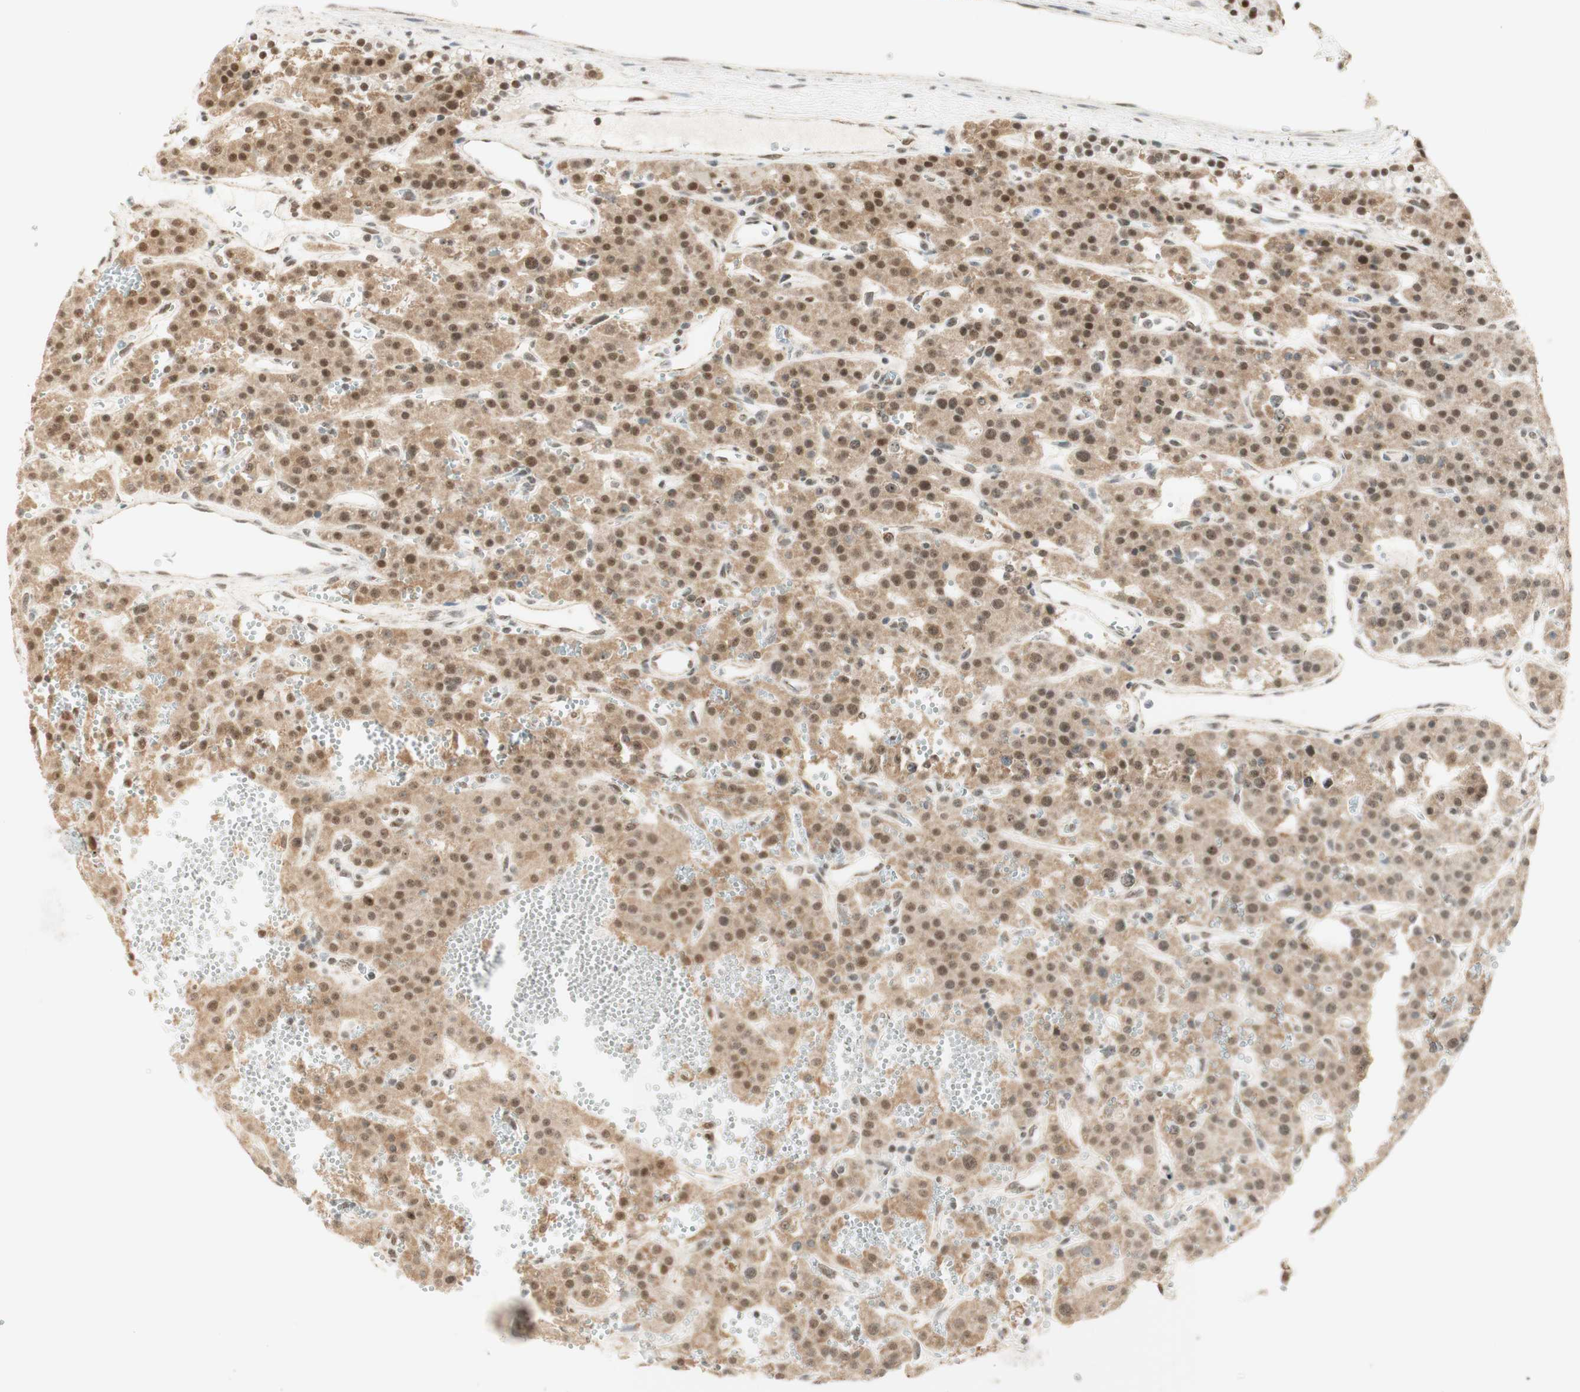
{"staining": {"intensity": "moderate", "quantity": ">75%", "location": "cytoplasmic/membranous,nuclear"}, "tissue": "parathyroid gland", "cell_type": "Glandular cells", "image_type": "normal", "snomed": [{"axis": "morphology", "description": "Normal tissue, NOS"}, {"axis": "morphology", "description": "Adenoma, NOS"}, {"axis": "topography", "description": "Parathyroid gland"}], "caption": "Immunohistochemistry micrograph of unremarkable parathyroid gland stained for a protein (brown), which displays medium levels of moderate cytoplasmic/membranous,nuclear staining in approximately >75% of glandular cells.", "gene": "ZNF782", "patient": {"sex": "female", "age": 81}}